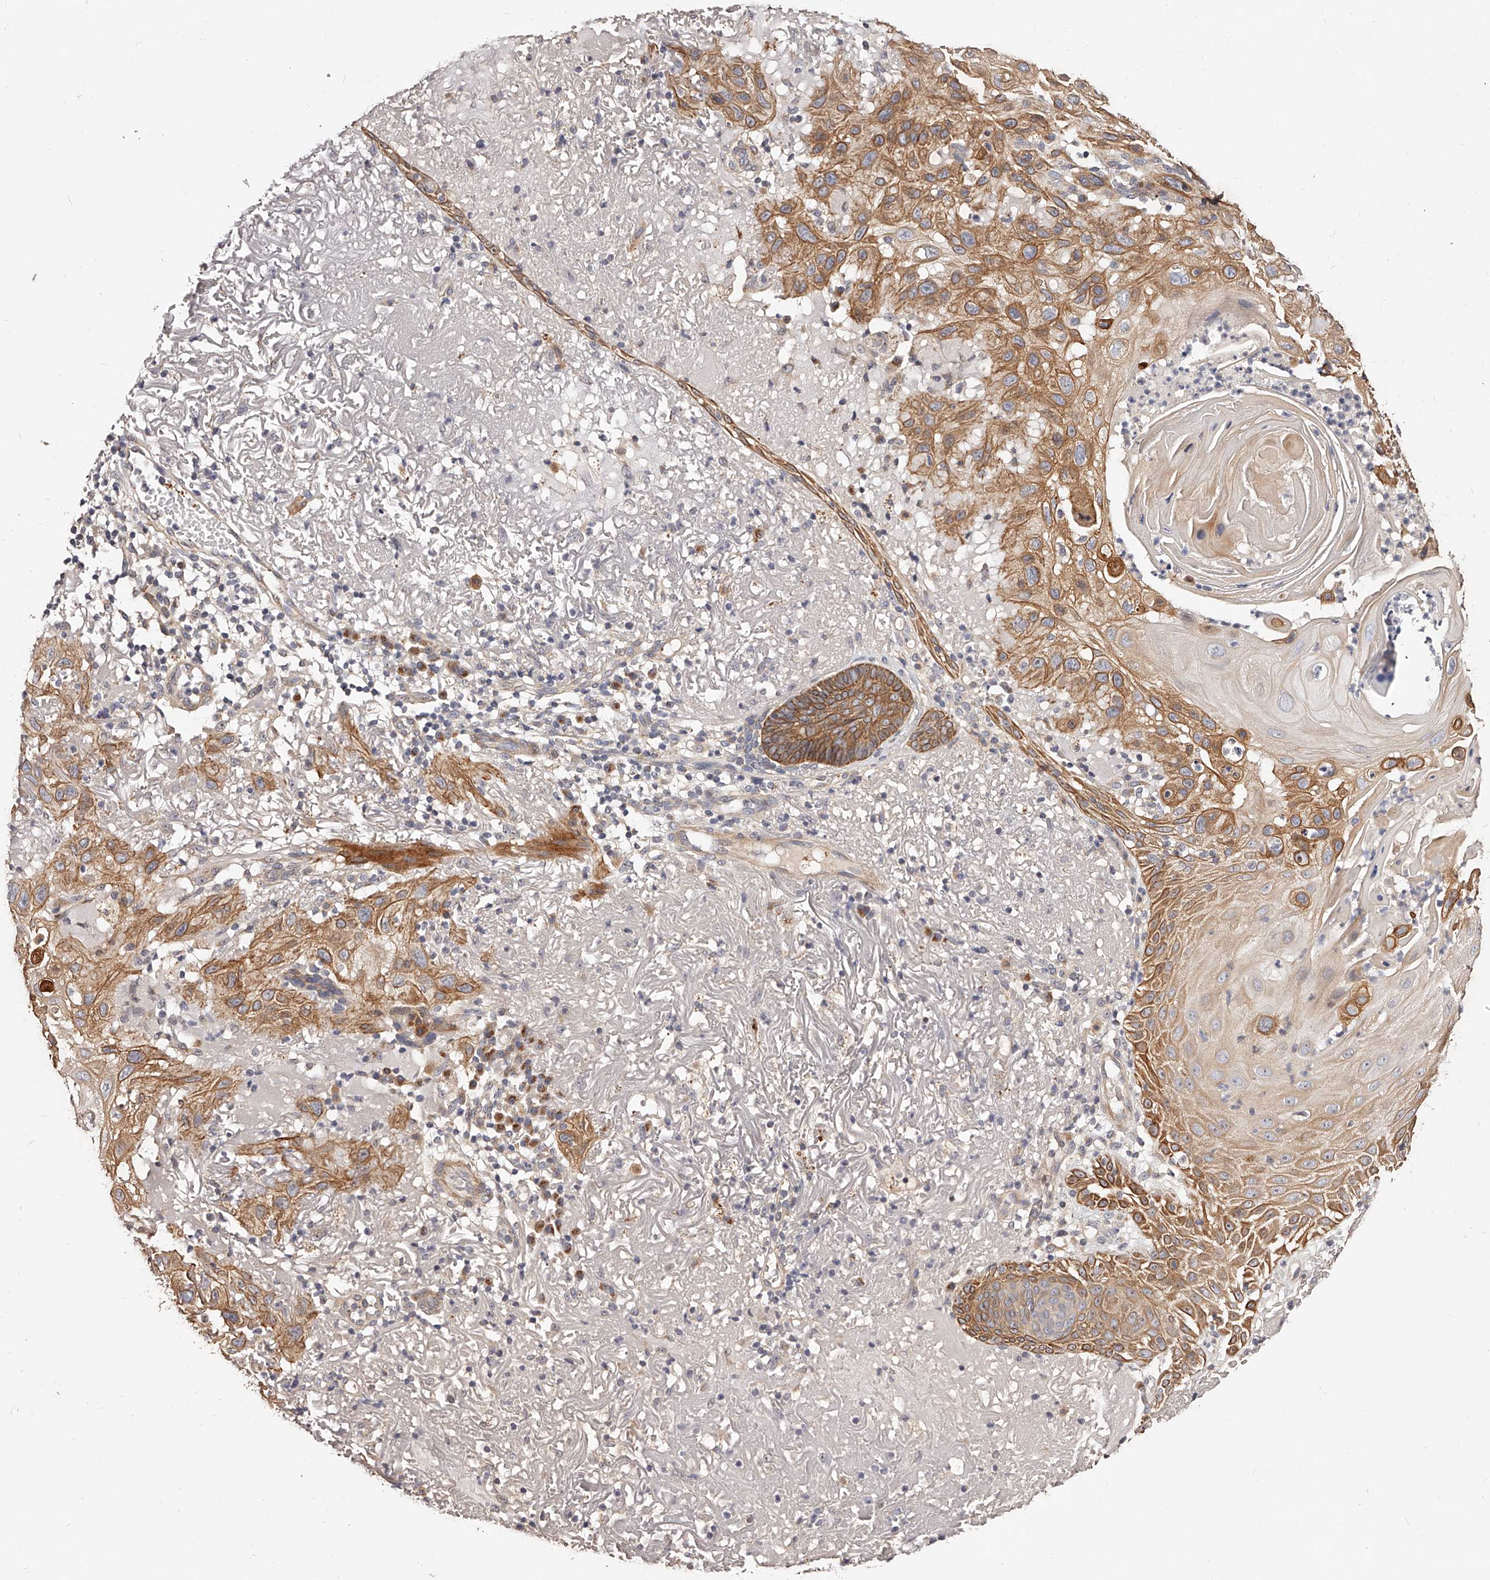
{"staining": {"intensity": "moderate", "quantity": ">75%", "location": "cytoplasmic/membranous"}, "tissue": "skin cancer", "cell_type": "Tumor cells", "image_type": "cancer", "snomed": [{"axis": "morphology", "description": "Normal tissue, NOS"}, {"axis": "morphology", "description": "Squamous cell carcinoma, NOS"}, {"axis": "topography", "description": "Skin"}], "caption": "Squamous cell carcinoma (skin) tissue reveals moderate cytoplasmic/membranous expression in about >75% of tumor cells, visualized by immunohistochemistry. (brown staining indicates protein expression, while blue staining denotes nuclei).", "gene": "ZNF502", "patient": {"sex": "female", "age": 96}}